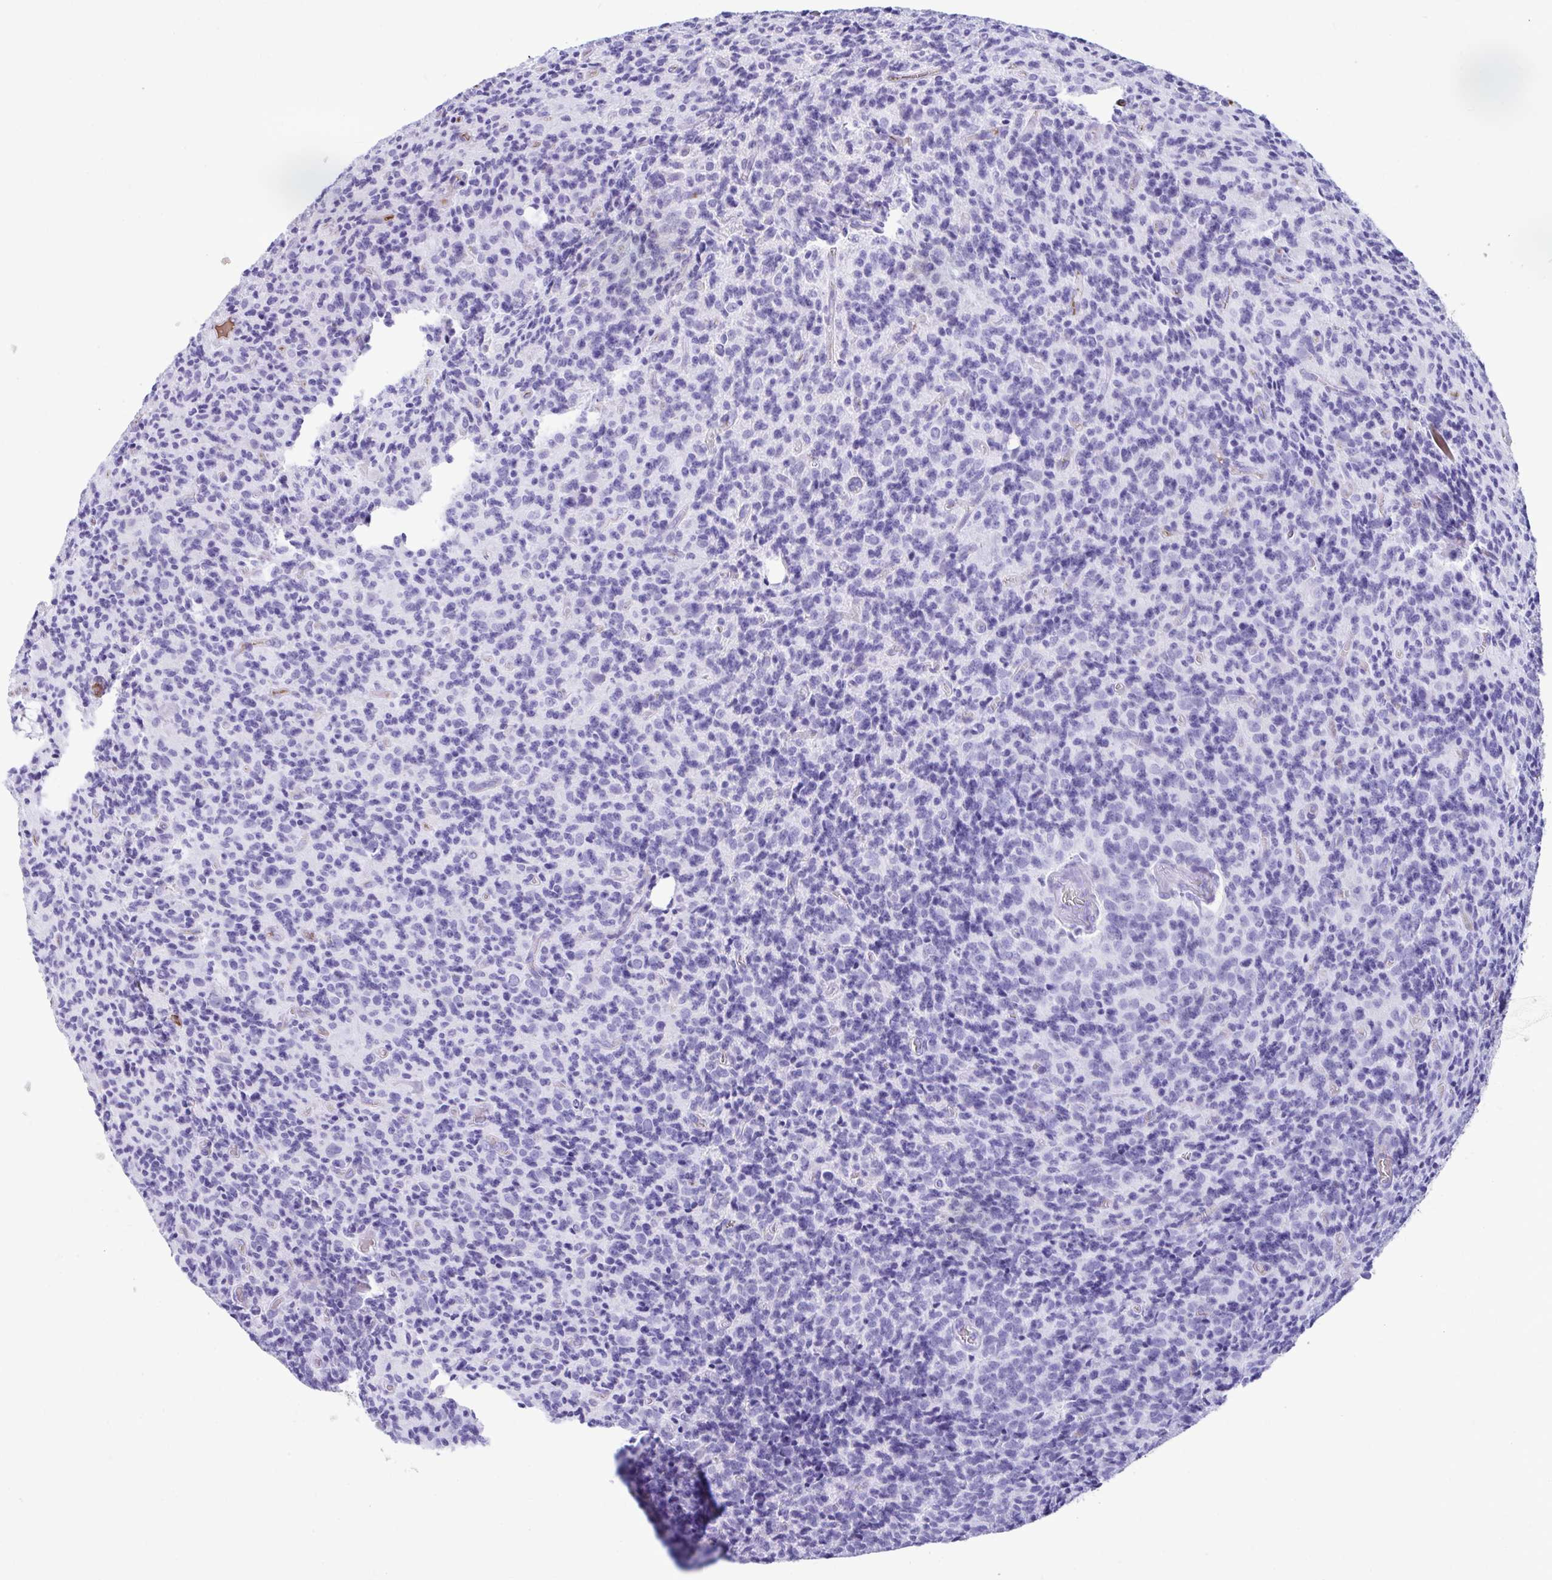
{"staining": {"intensity": "negative", "quantity": "none", "location": "none"}, "tissue": "glioma", "cell_type": "Tumor cells", "image_type": "cancer", "snomed": [{"axis": "morphology", "description": "Glioma, malignant, High grade"}, {"axis": "topography", "description": "Brain"}], "caption": "Immunohistochemical staining of high-grade glioma (malignant) displays no significant positivity in tumor cells.", "gene": "SMIM9", "patient": {"sex": "male", "age": 76}}